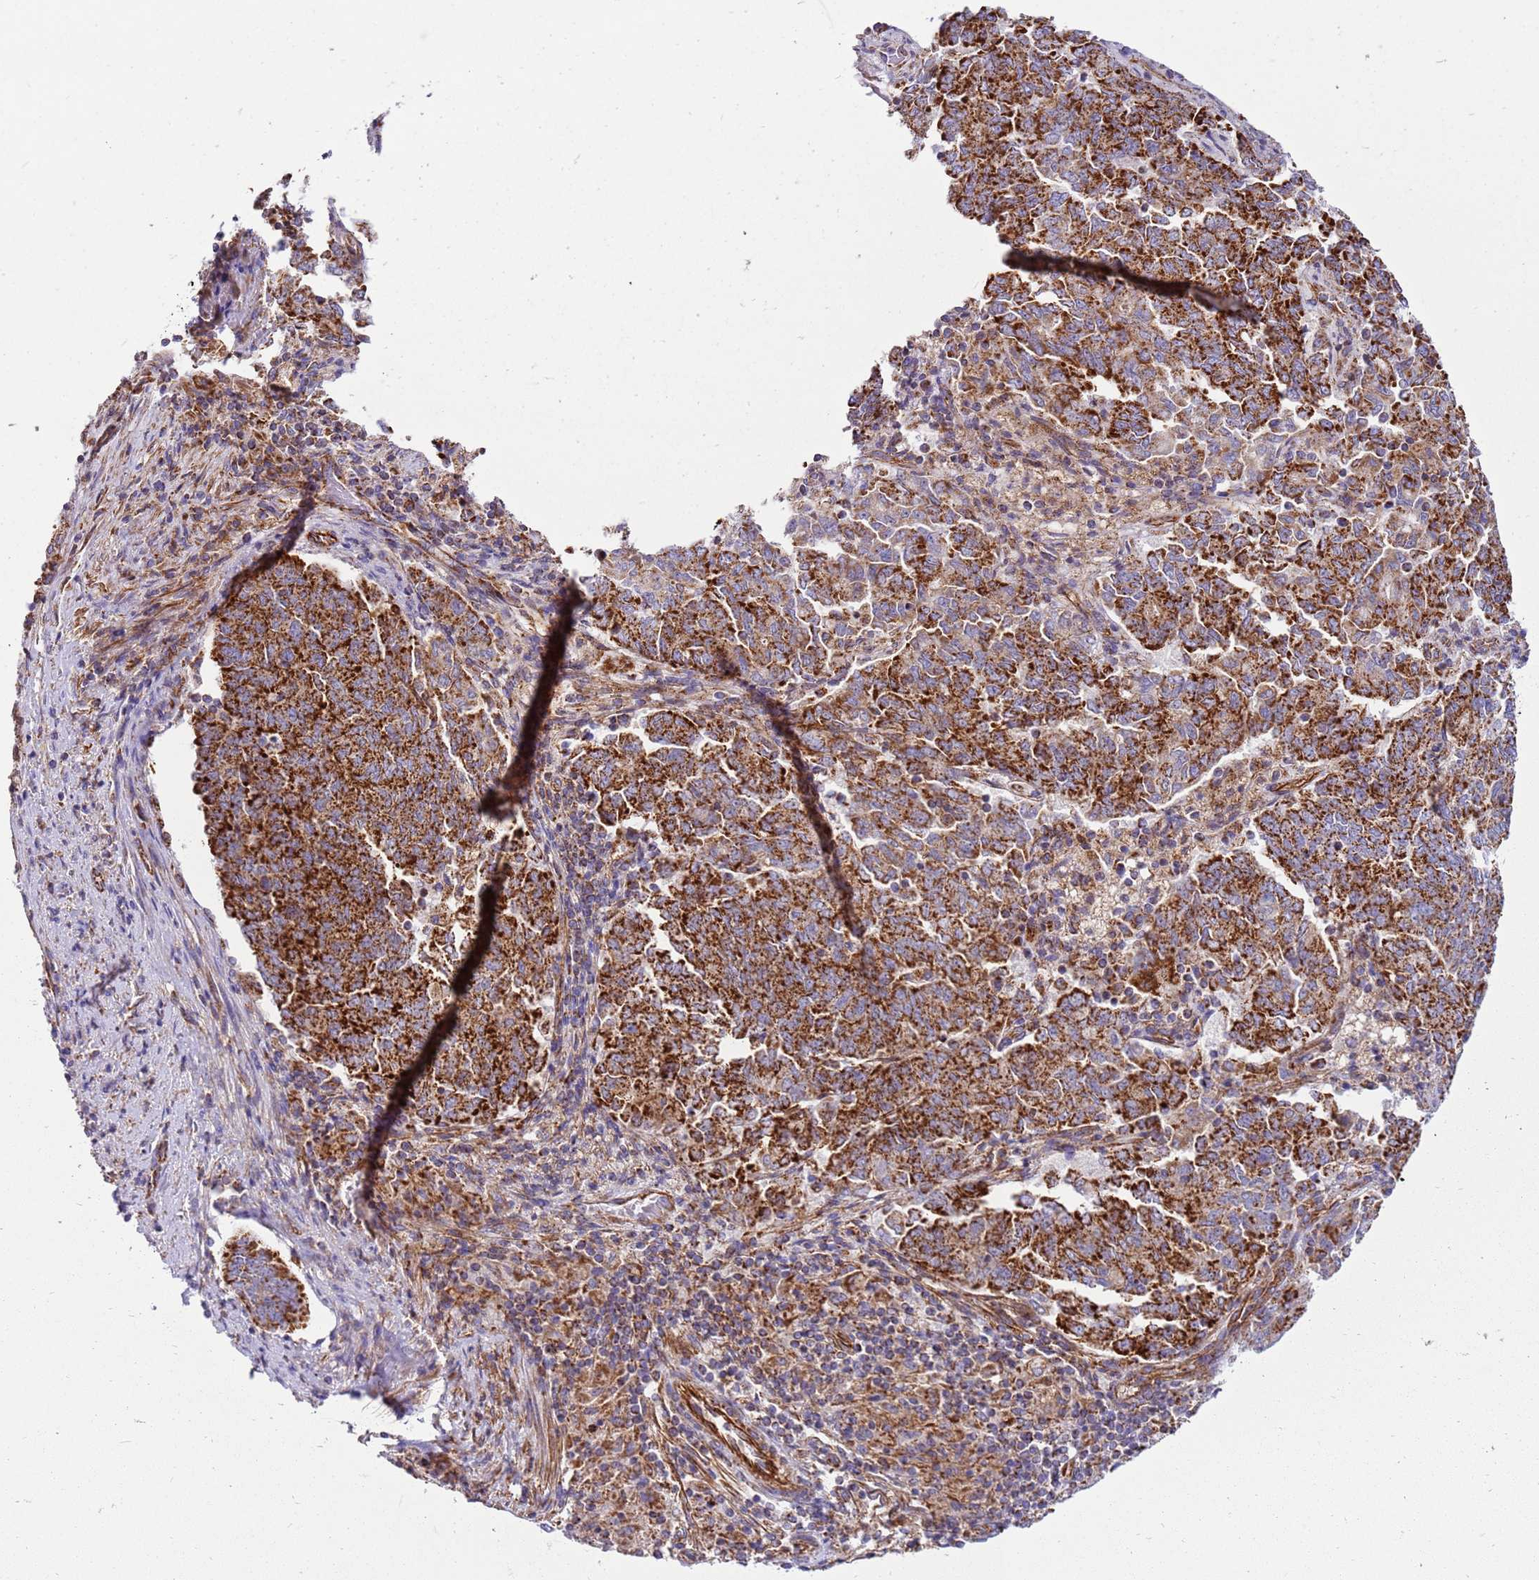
{"staining": {"intensity": "strong", "quantity": ">75%", "location": "cytoplasmic/membranous"}, "tissue": "endometrial cancer", "cell_type": "Tumor cells", "image_type": "cancer", "snomed": [{"axis": "morphology", "description": "Adenocarcinoma, NOS"}, {"axis": "topography", "description": "Endometrium"}], "caption": "High-power microscopy captured an immunohistochemistry image of endometrial cancer, revealing strong cytoplasmic/membranous staining in about >75% of tumor cells. The staining was performed using DAB, with brown indicating positive protein expression. Nuclei are stained blue with hematoxylin.", "gene": "MRPL20", "patient": {"sex": "female", "age": 80}}